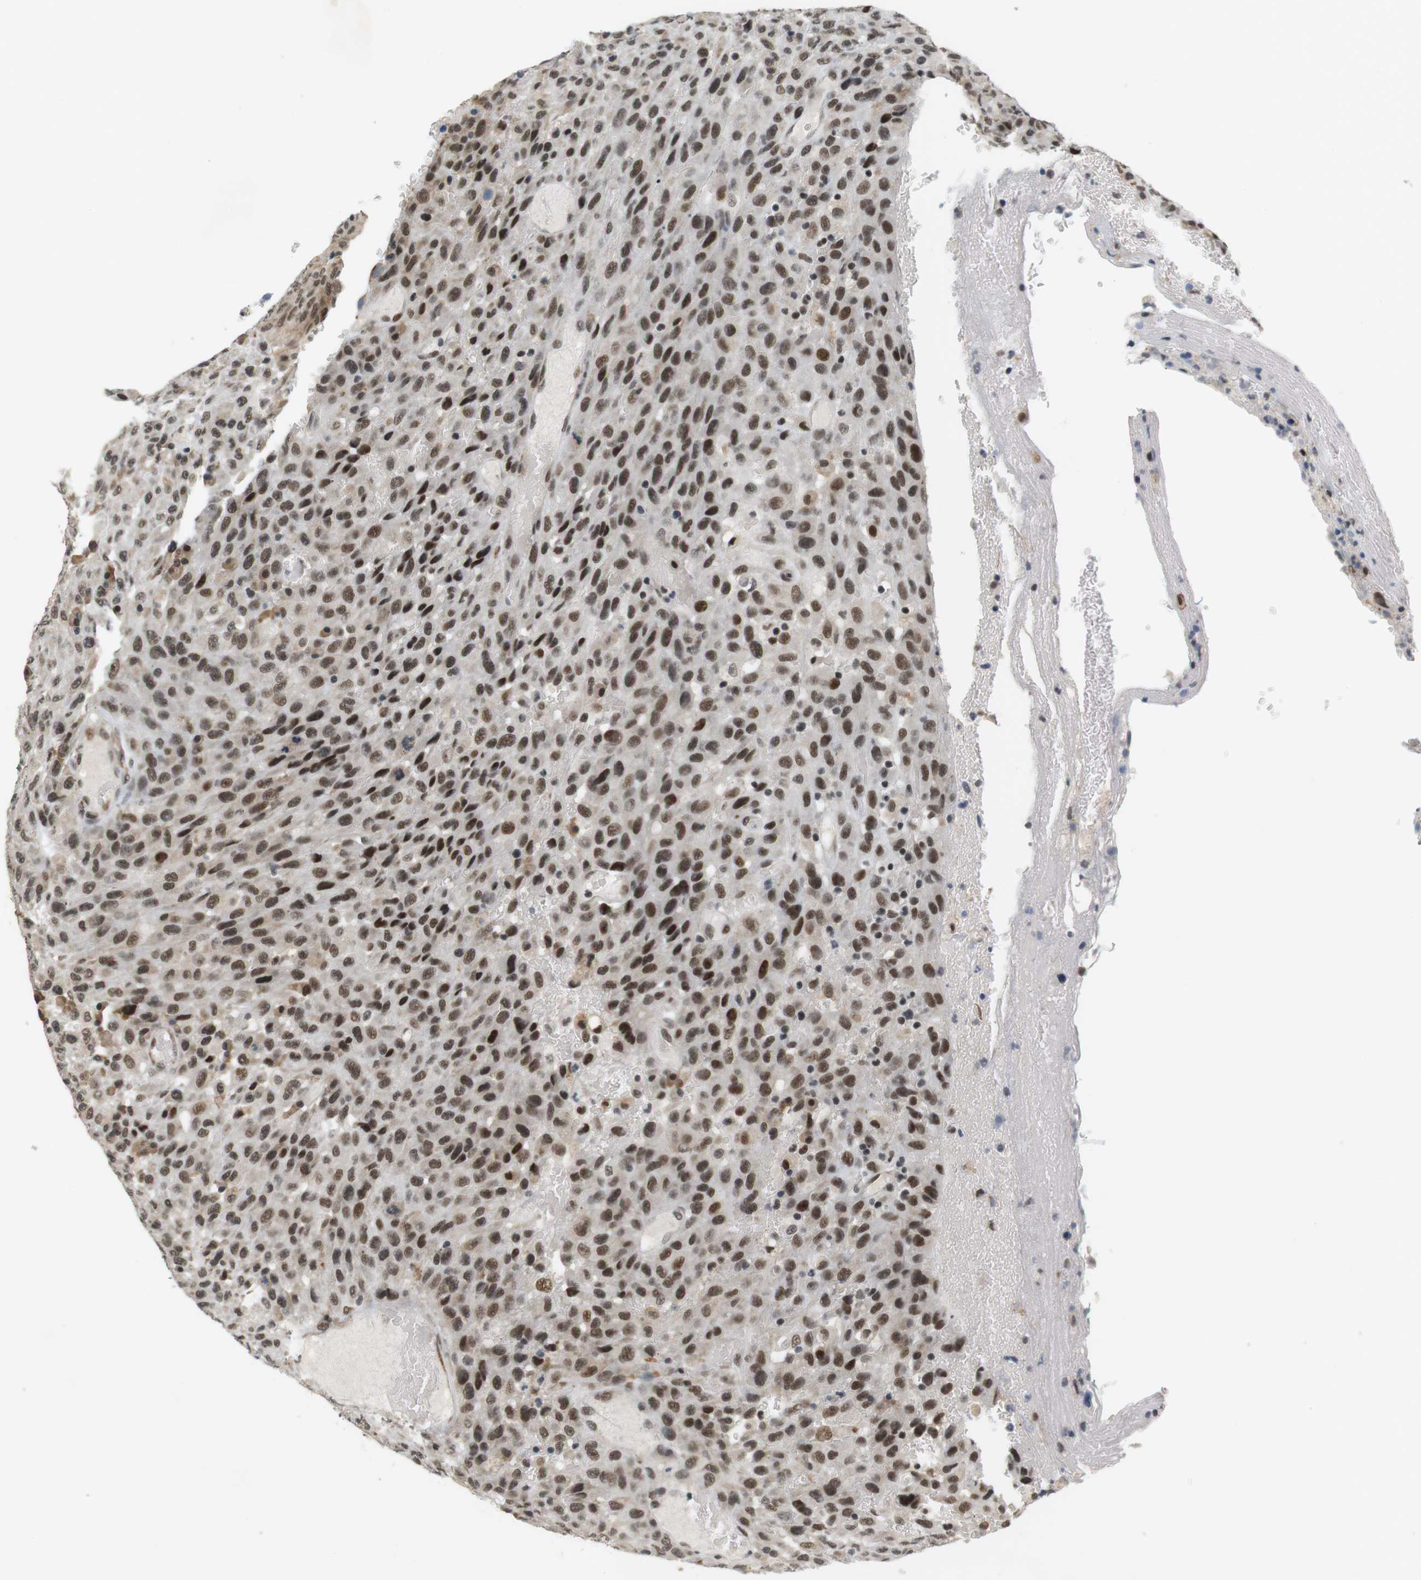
{"staining": {"intensity": "strong", "quantity": ">75%", "location": "nuclear"}, "tissue": "urothelial cancer", "cell_type": "Tumor cells", "image_type": "cancer", "snomed": [{"axis": "morphology", "description": "Urothelial carcinoma, High grade"}, {"axis": "topography", "description": "Urinary bladder"}], "caption": "Immunohistochemistry of urothelial cancer reveals high levels of strong nuclear staining in about >75% of tumor cells. (DAB IHC with brightfield microscopy, high magnification).", "gene": "RNF38", "patient": {"sex": "male", "age": 66}}